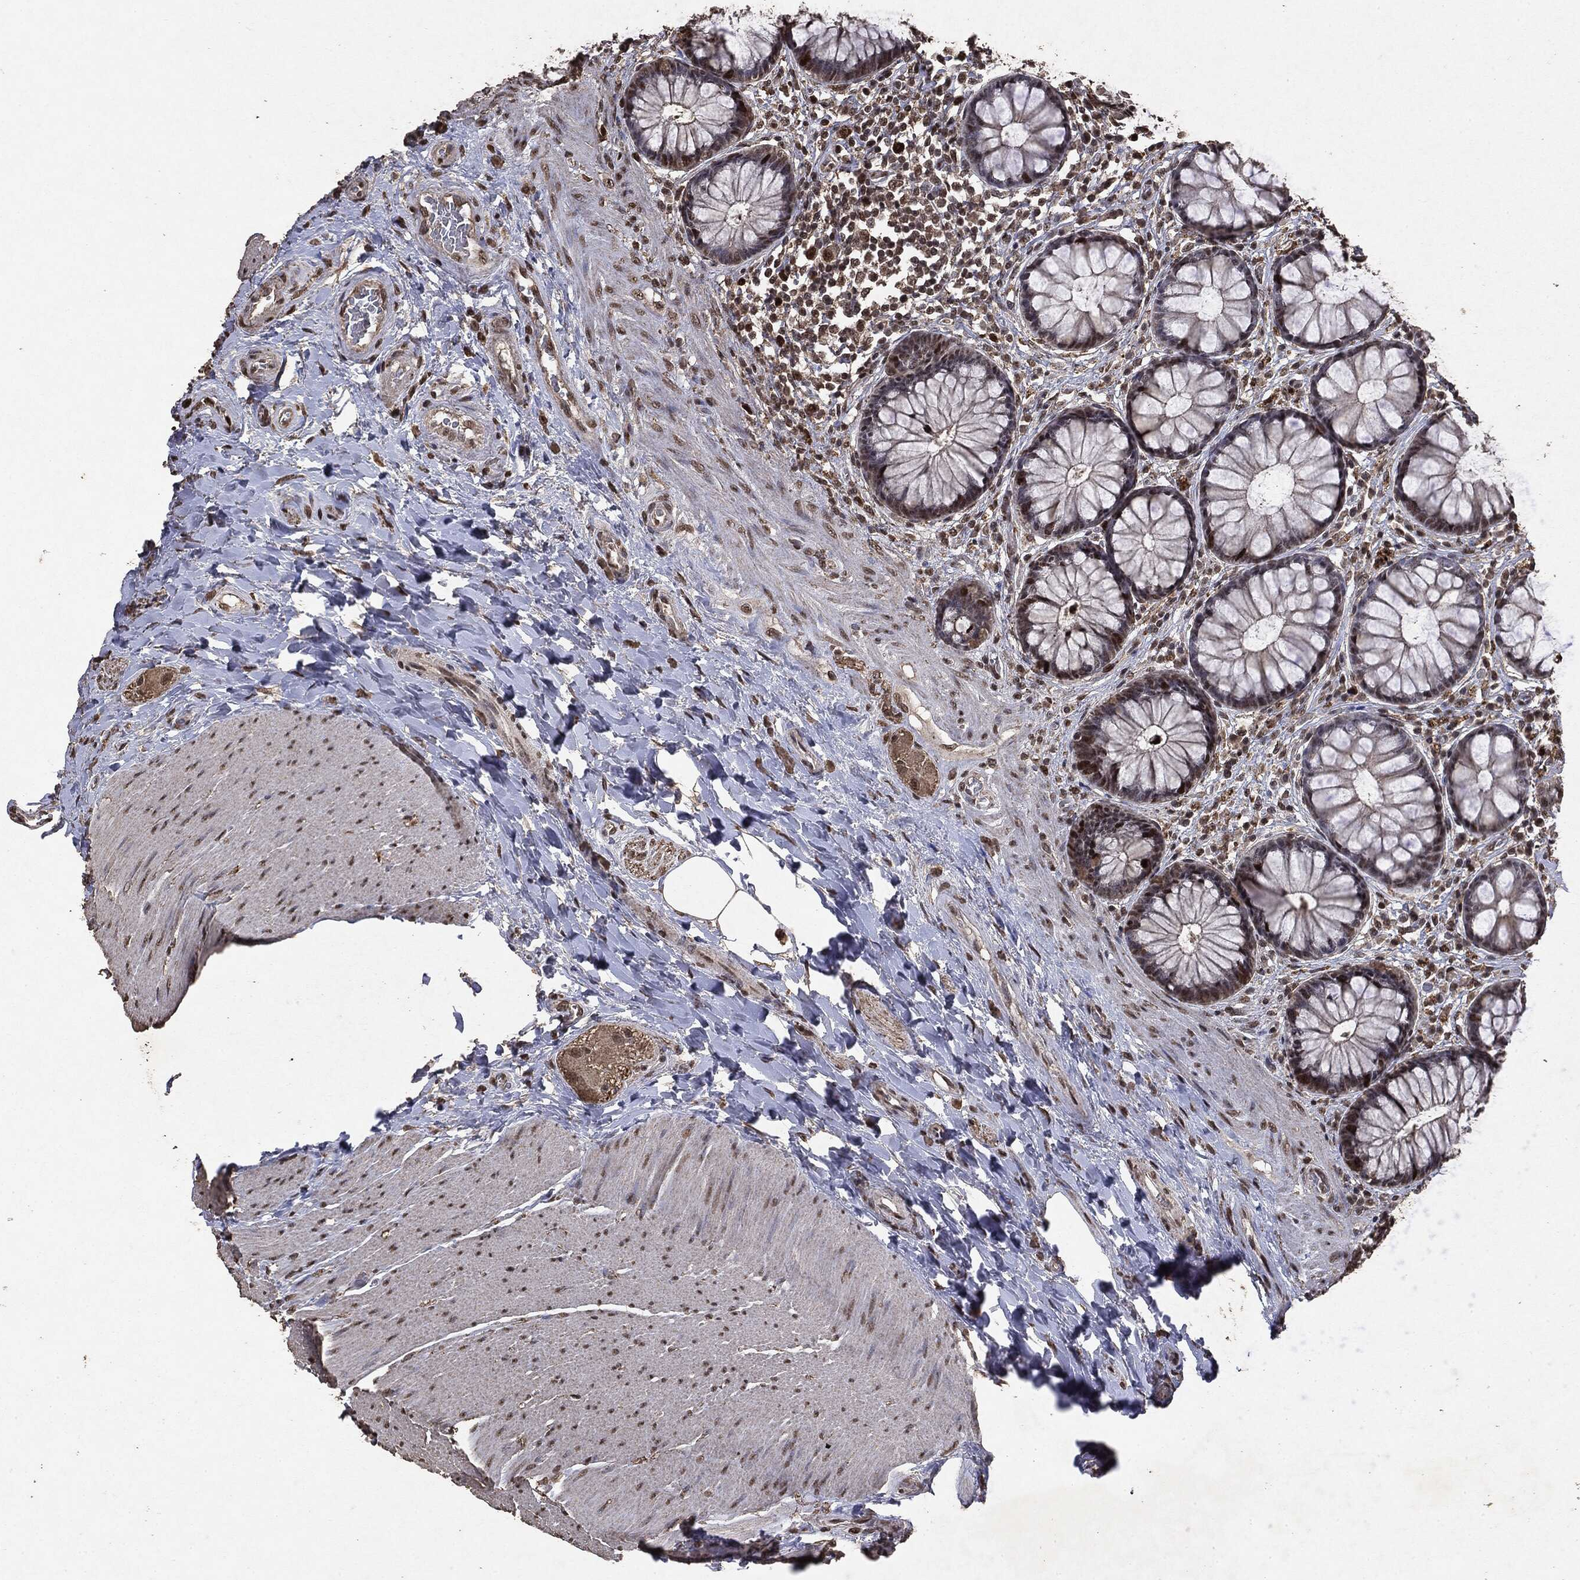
{"staining": {"intensity": "moderate", "quantity": ">75%", "location": "nuclear"}, "tissue": "rectum", "cell_type": "Glandular cells", "image_type": "normal", "snomed": [{"axis": "morphology", "description": "Normal tissue, NOS"}, {"axis": "topography", "description": "Rectum"}], "caption": "Unremarkable rectum reveals moderate nuclear positivity in approximately >75% of glandular cells.", "gene": "RAD18", "patient": {"sex": "female", "age": 58}}